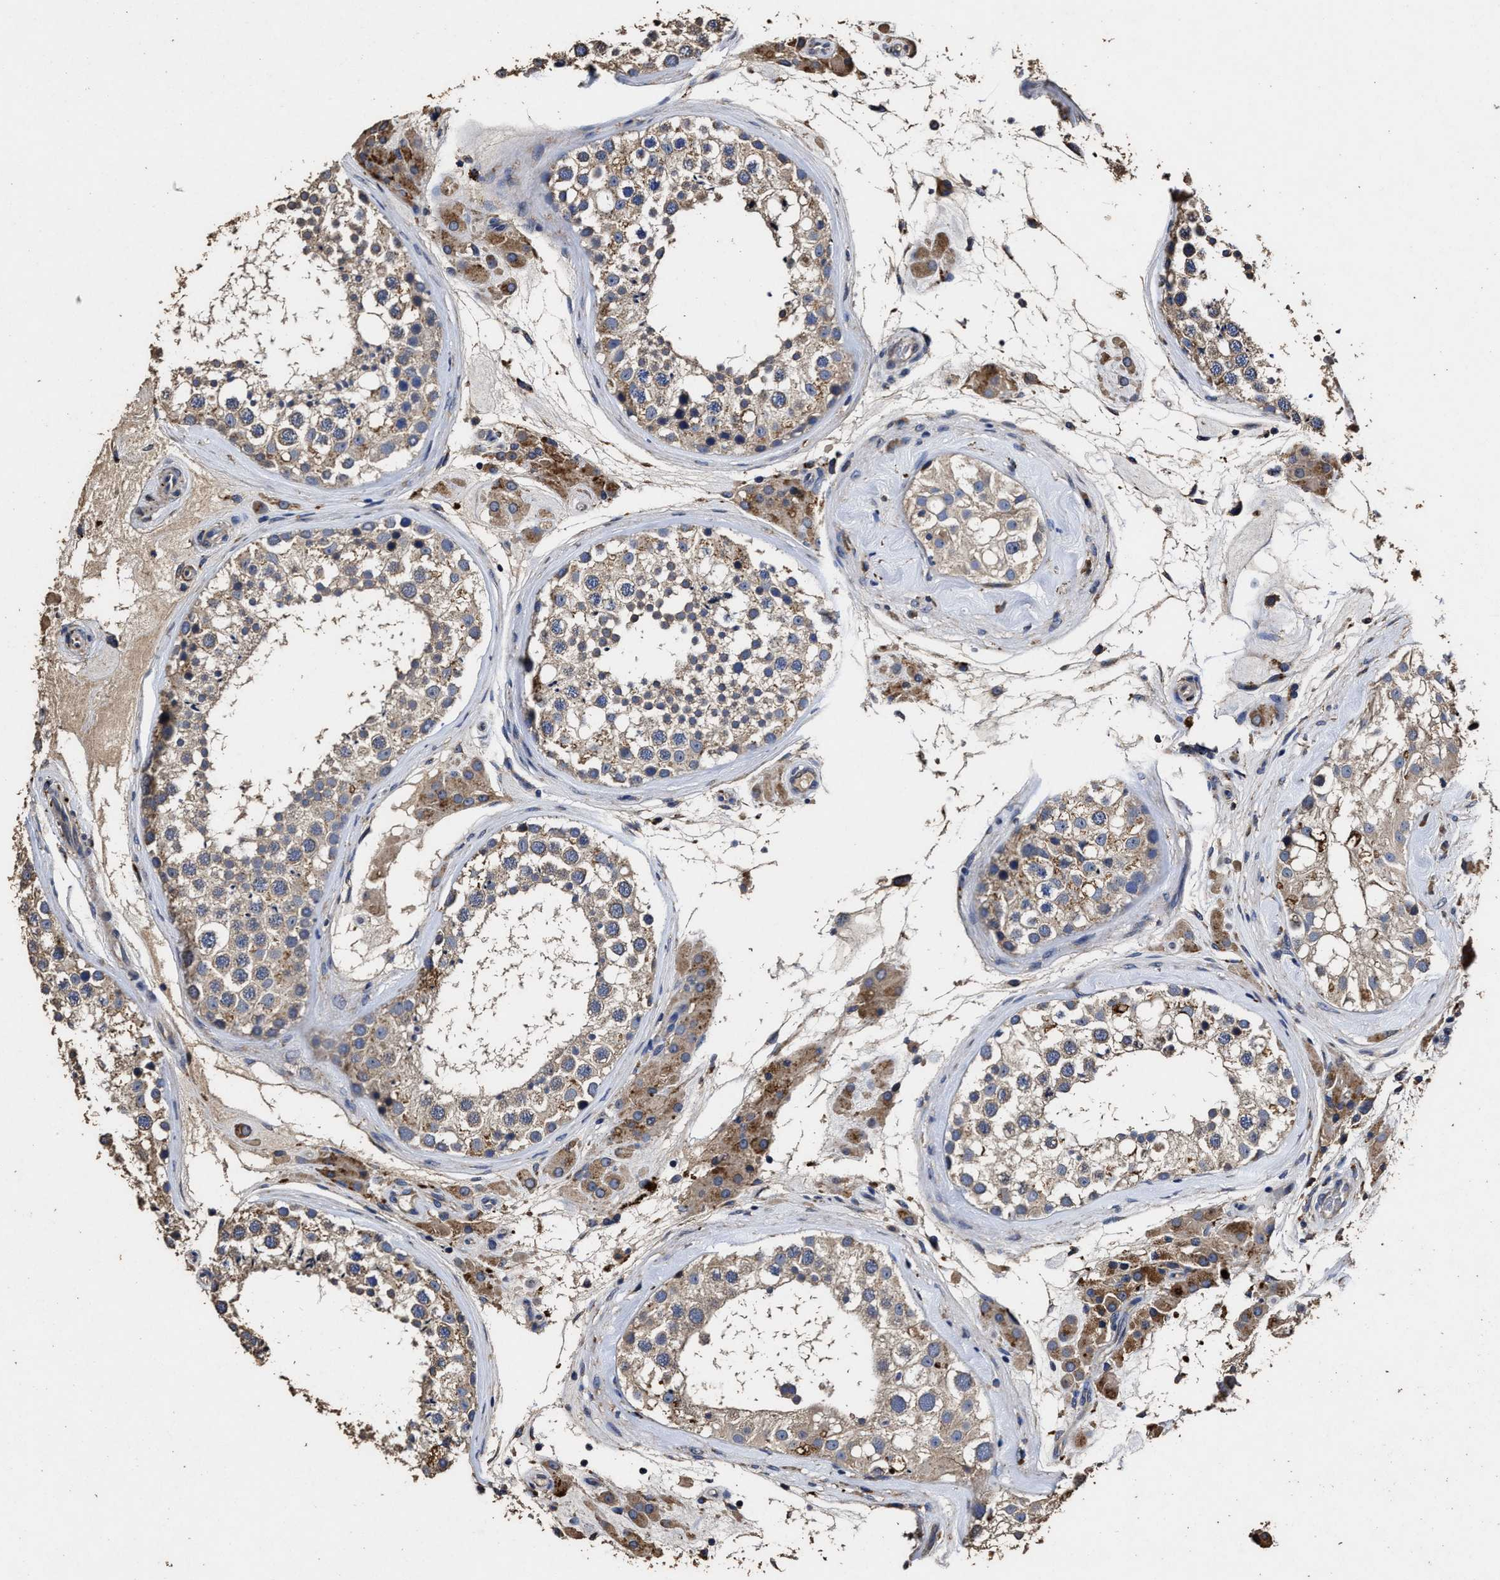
{"staining": {"intensity": "weak", "quantity": ">75%", "location": "cytoplasmic/membranous"}, "tissue": "testis", "cell_type": "Cells in seminiferous ducts", "image_type": "normal", "snomed": [{"axis": "morphology", "description": "Normal tissue, NOS"}, {"axis": "topography", "description": "Testis"}], "caption": "Brown immunohistochemical staining in benign testis exhibits weak cytoplasmic/membranous staining in approximately >75% of cells in seminiferous ducts.", "gene": "PPM1K", "patient": {"sex": "male", "age": 46}}